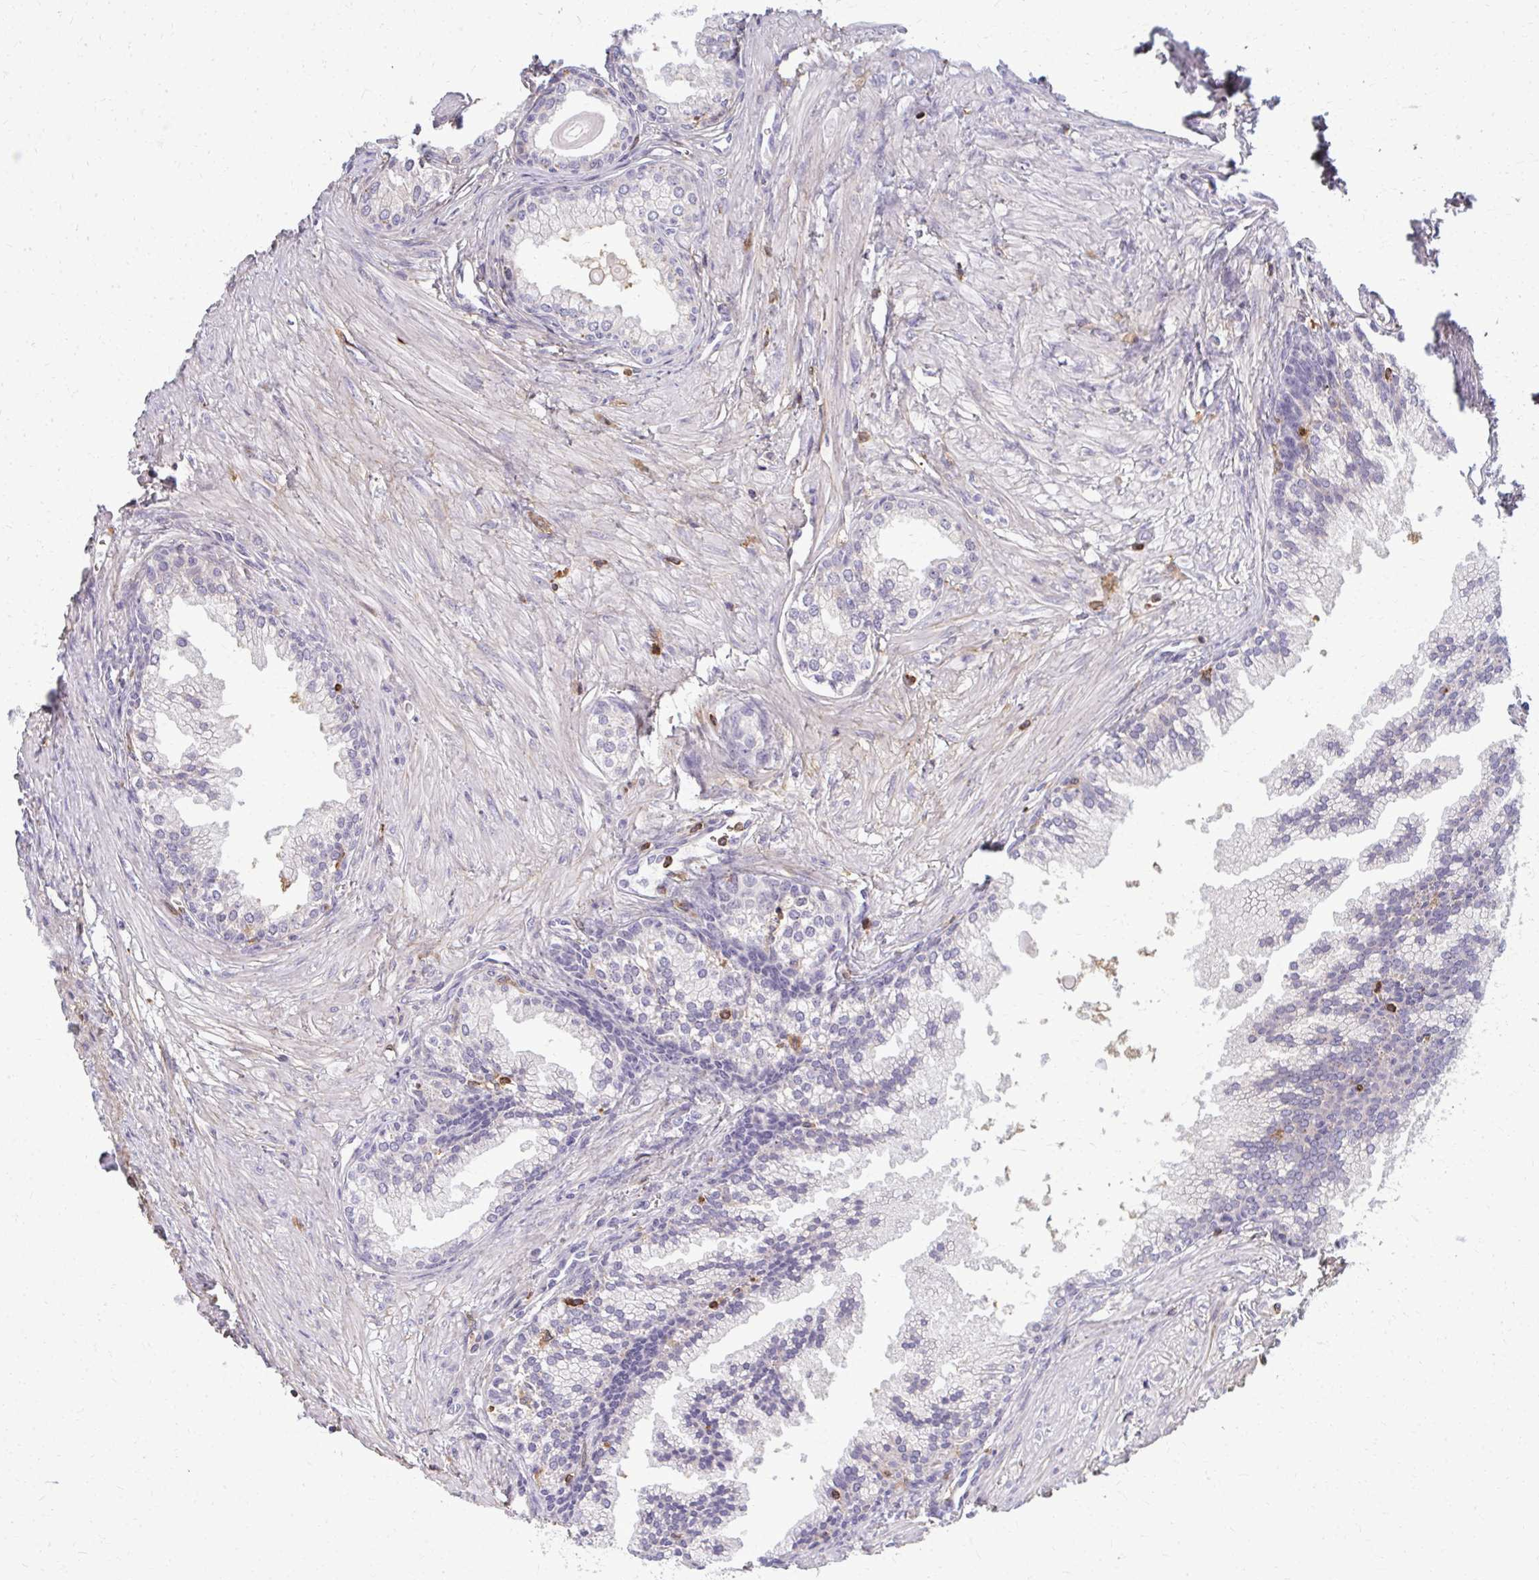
{"staining": {"intensity": "negative", "quantity": "none", "location": "none"}, "tissue": "prostate cancer", "cell_type": "Tumor cells", "image_type": "cancer", "snomed": [{"axis": "morphology", "description": "Adenocarcinoma, High grade"}, {"axis": "topography", "description": "Prostate"}], "caption": "A high-resolution photomicrograph shows immunohistochemistry (IHC) staining of high-grade adenocarcinoma (prostate), which exhibits no significant positivity in tumor cells. (DAB immunohistochemistry (IHC) with hematoxylin counter stain).", "gene": "AP5M1", "patient": {"sex": "male", "age": 68}}